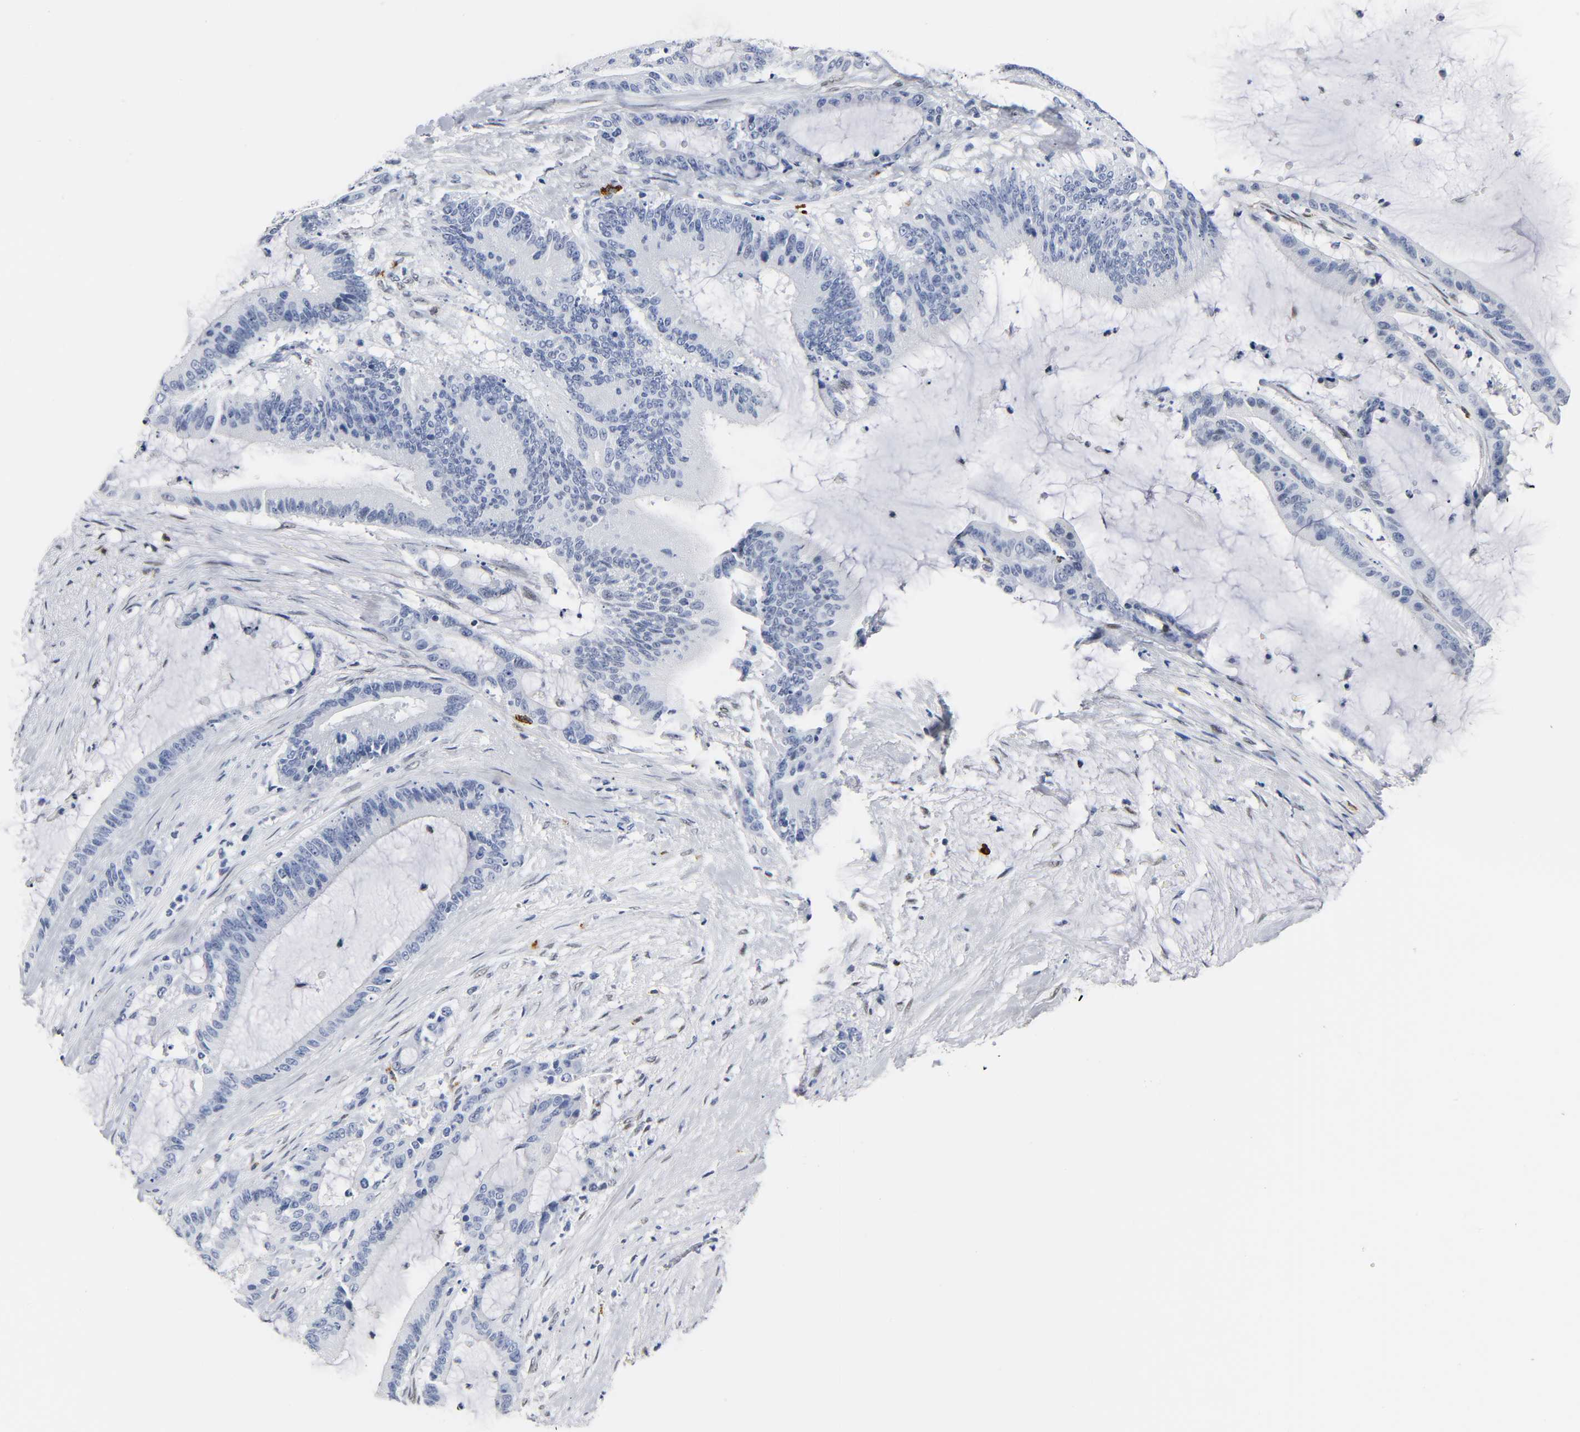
{"staining": {"intensity": "negative", "quantity": "none", "location": "none"}, "tissue": "liver cancer", "cell_type": "Tumor cells", "image_type": "cancer", "snomed": [{"axis": "morphology", "description": "Cholangiocarcinoma"}, {"axis": "topography", "description": "Liver"}], "caption": "A high-resolution histopathology image shows immunohistochemistry (IHC) staining of liver cancer, which shows no significant staining in tumor cells. (DAB (3,3'-diaminobenzidine) IHC visualized using brightfield microscopy, high magnification).", "gene": "NAB2", "patient": {"sex": "female", "age": 73}}